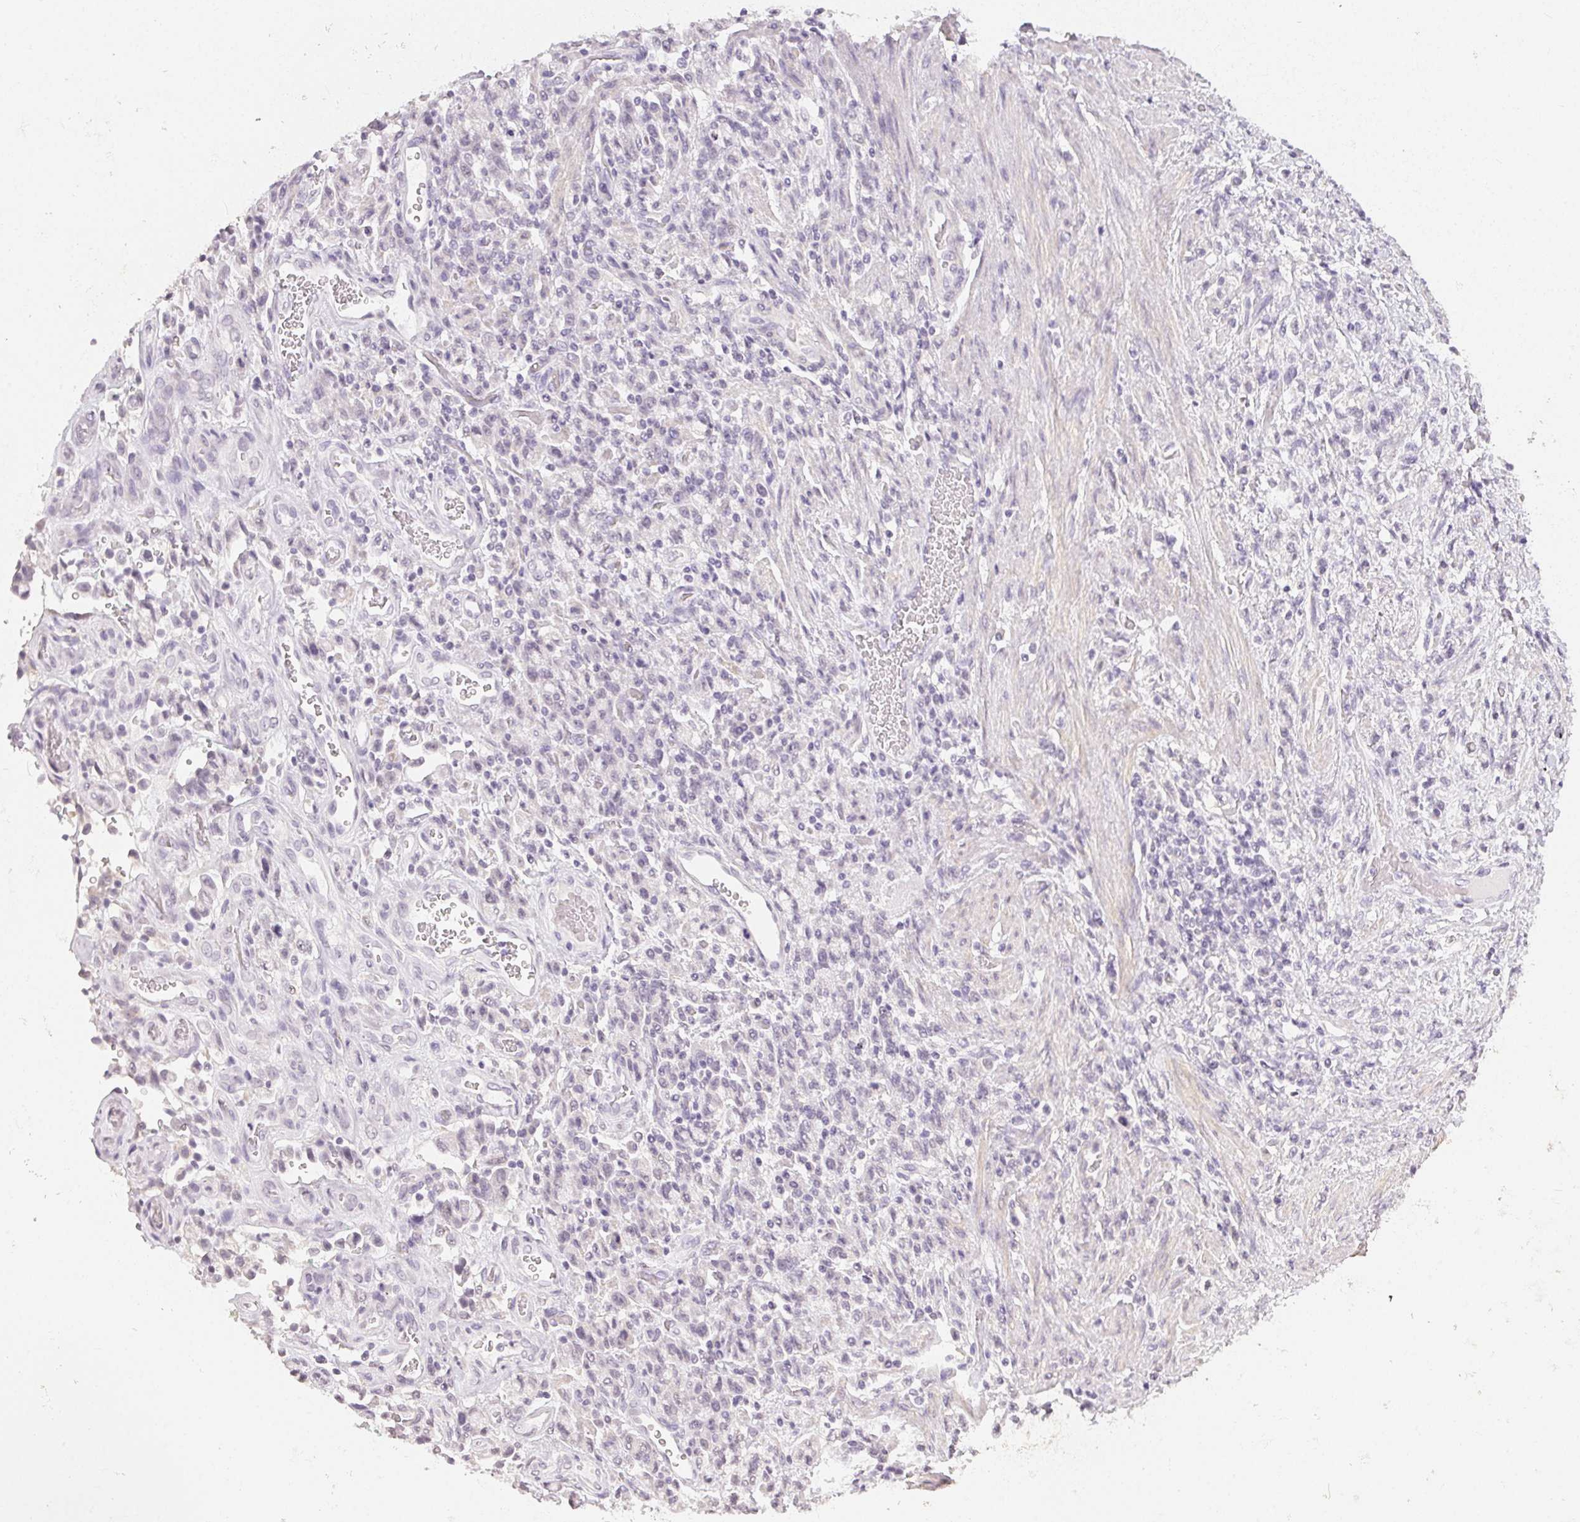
{"staining": {"intensity": "negative", "quantity": "none", "location": "none"}, "tissue": "stomach cancer", "cell_type": "Tumor cells", "image_type": "cancer", "snomed": [{"axis": "morphology", "description": "Adenocarcinoma, NOS"}, {"axis": "topography", "description": "Stomach"}], "caption": "The immunohistochemistry image has no significant positivity in tumor cells of stomach cancer (adenocarcinoma) tissue. (DAB immunohistochemistry, high magnification).", "gene": "TMEM174", "patient": {"sex": "male", "age": 77}}